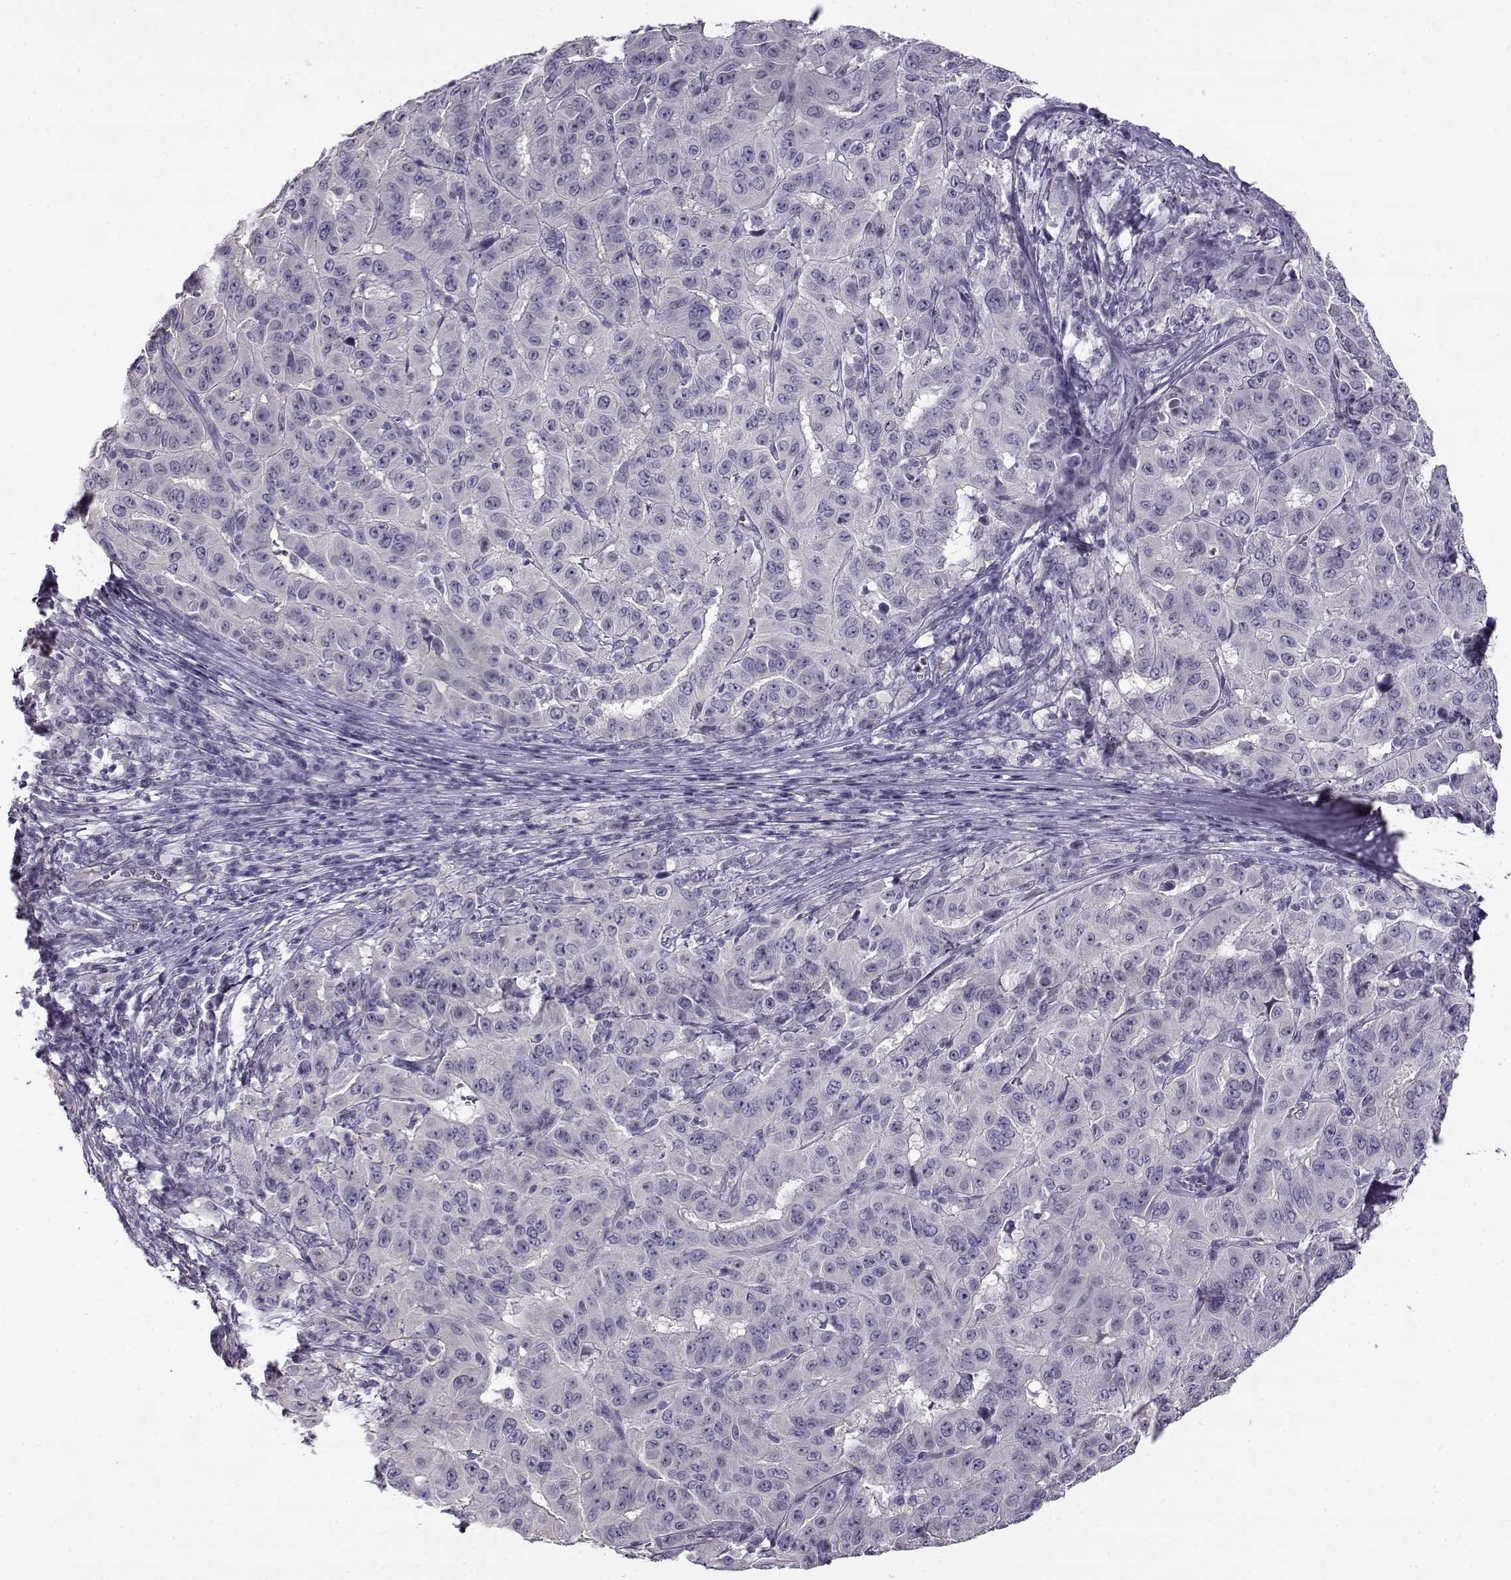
{"staining": {"intensity": "negative", "quantity": "none", "location": "none"}, "tissue": "pancreatic cancer", "cell_type": "Tumor cells", "image_type": "cancer", "snomed": [{"axis": "morphology", "description": "Adenocarcinoma, NOS"}, {"axis": "topography", "description": "Pancreas"}], "caption": "A histopathology image of pancreatic adenocarcinoma stained for a protein shows no brown staining in tumor cells.", "gene": "TEX55", "patient": {"sex": "male", "age": 63}}